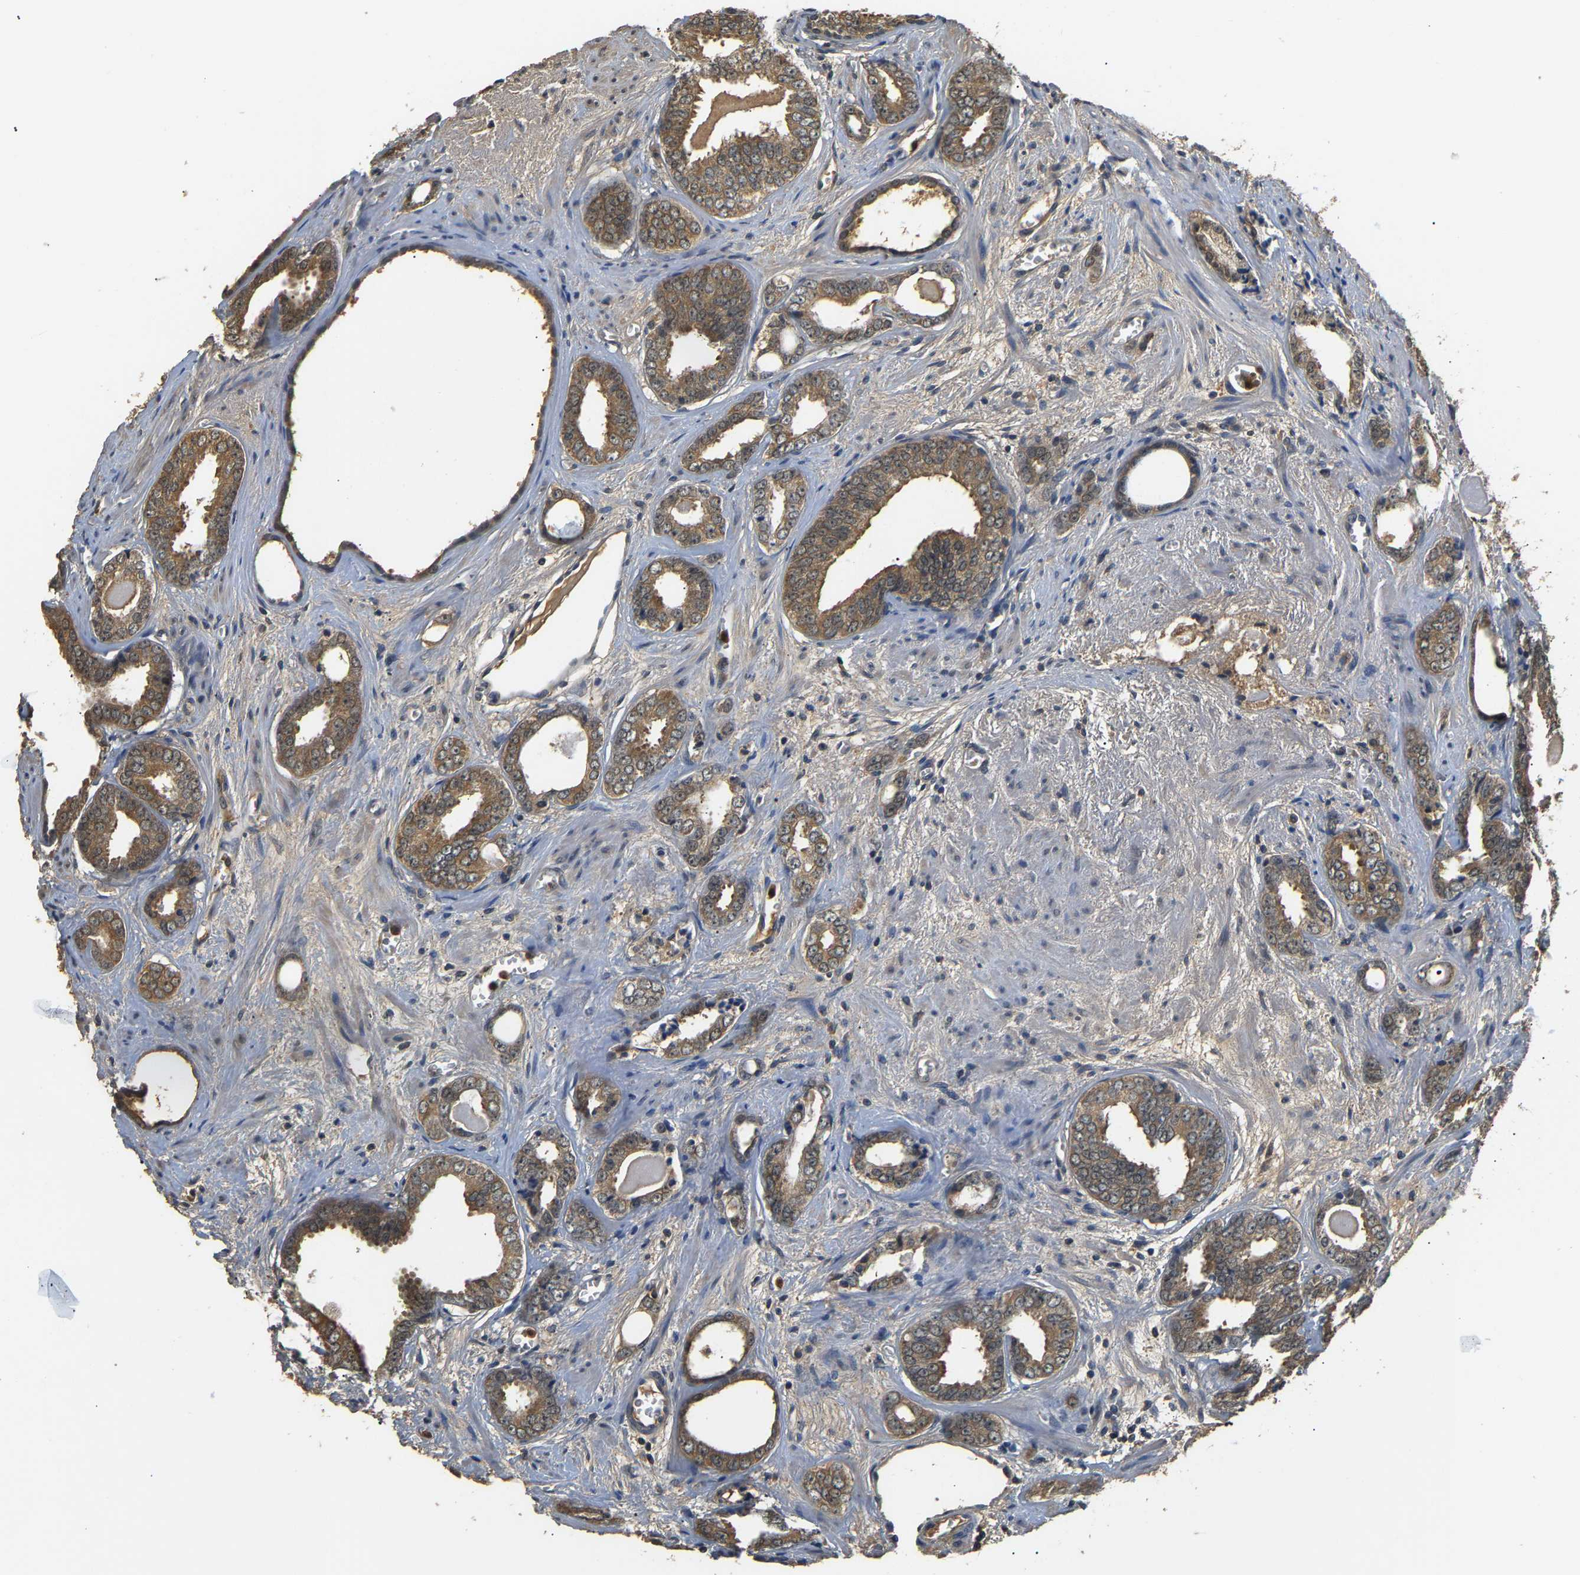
{"staining": {"intensity": "moderate", "quantity": ">75%", "location": "cytoplasmic/membranous"}, "tissue": "prostate cancer", "cell_type": "Tumor cells", "image_type": "cancer", "snomed": [{"axis": "morphology", "description": "Adenocarcinoma, Medium grade"}, {"axis": "topography", "description": "Prostate"}], "caption": "Human prostate adenocarcinoma (medium-grade) stained with a brown dye demonstrates moderate cytoplasmic/membranous positive positivity in about >75% of tumor cells.", "gene": "GPI", "patient": {"sex": "male", "age": 79}}